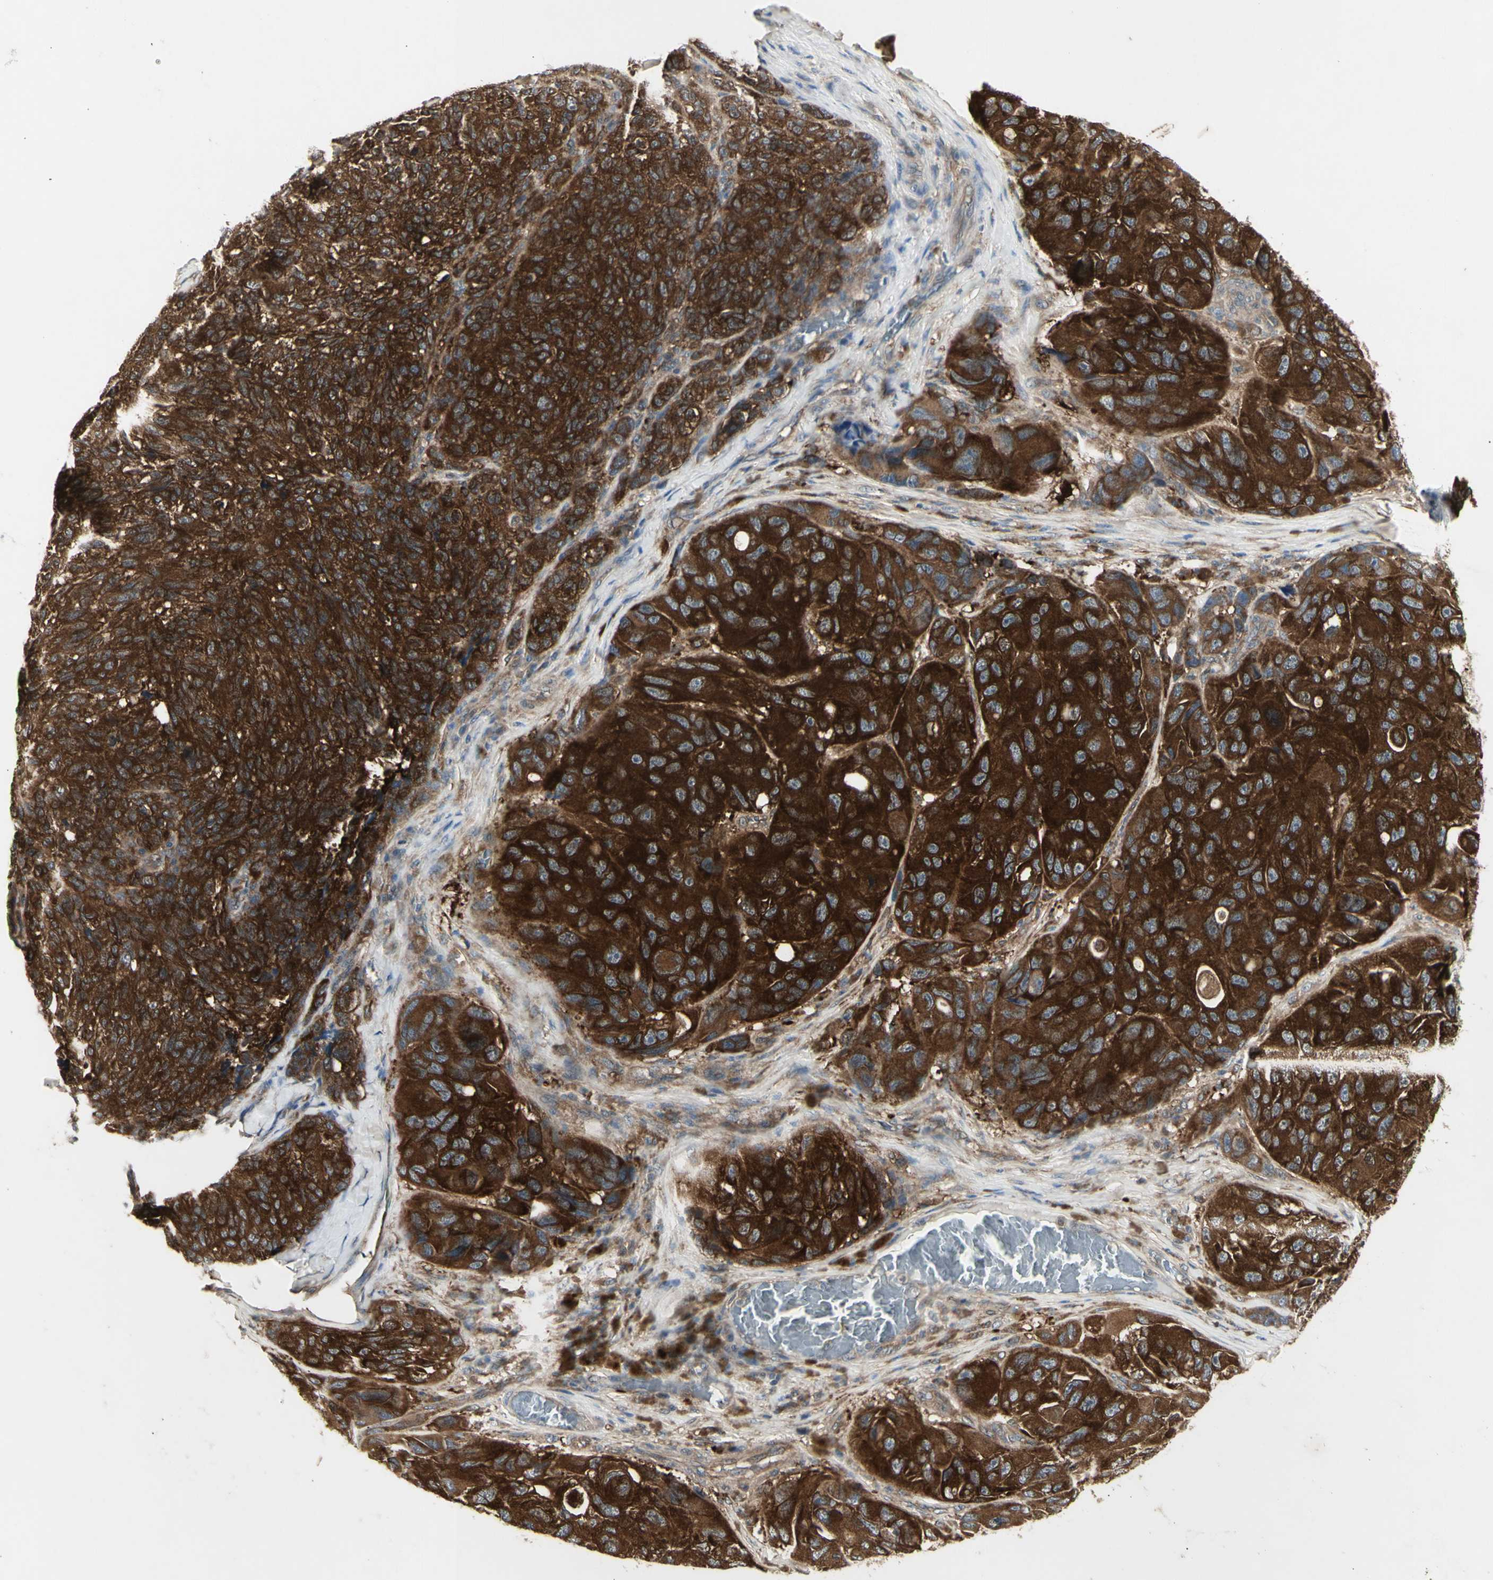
{"staining": {"intensity": "strong", "quantity": ">75%", "location": "cytoplasmic/membranous"}, "tissue": "melanoma", "cell_type": "Tumor cells", "image_type": "cancer", "snomed": [{"axis": "morphology", "description": "Malignant melanoma, NOS"}, {"axis": "topography", "description": "Skin"}], "caption": "Immunohistochemical staining of melanoma demonstrates high levels of strong cytoplasmic/membranous protein staining in about >75% of tumor cells. Nuclei are stained in blue.", "gene": "CHURC1-FNTB", "patient": {"sex": "female", "age": 73}}